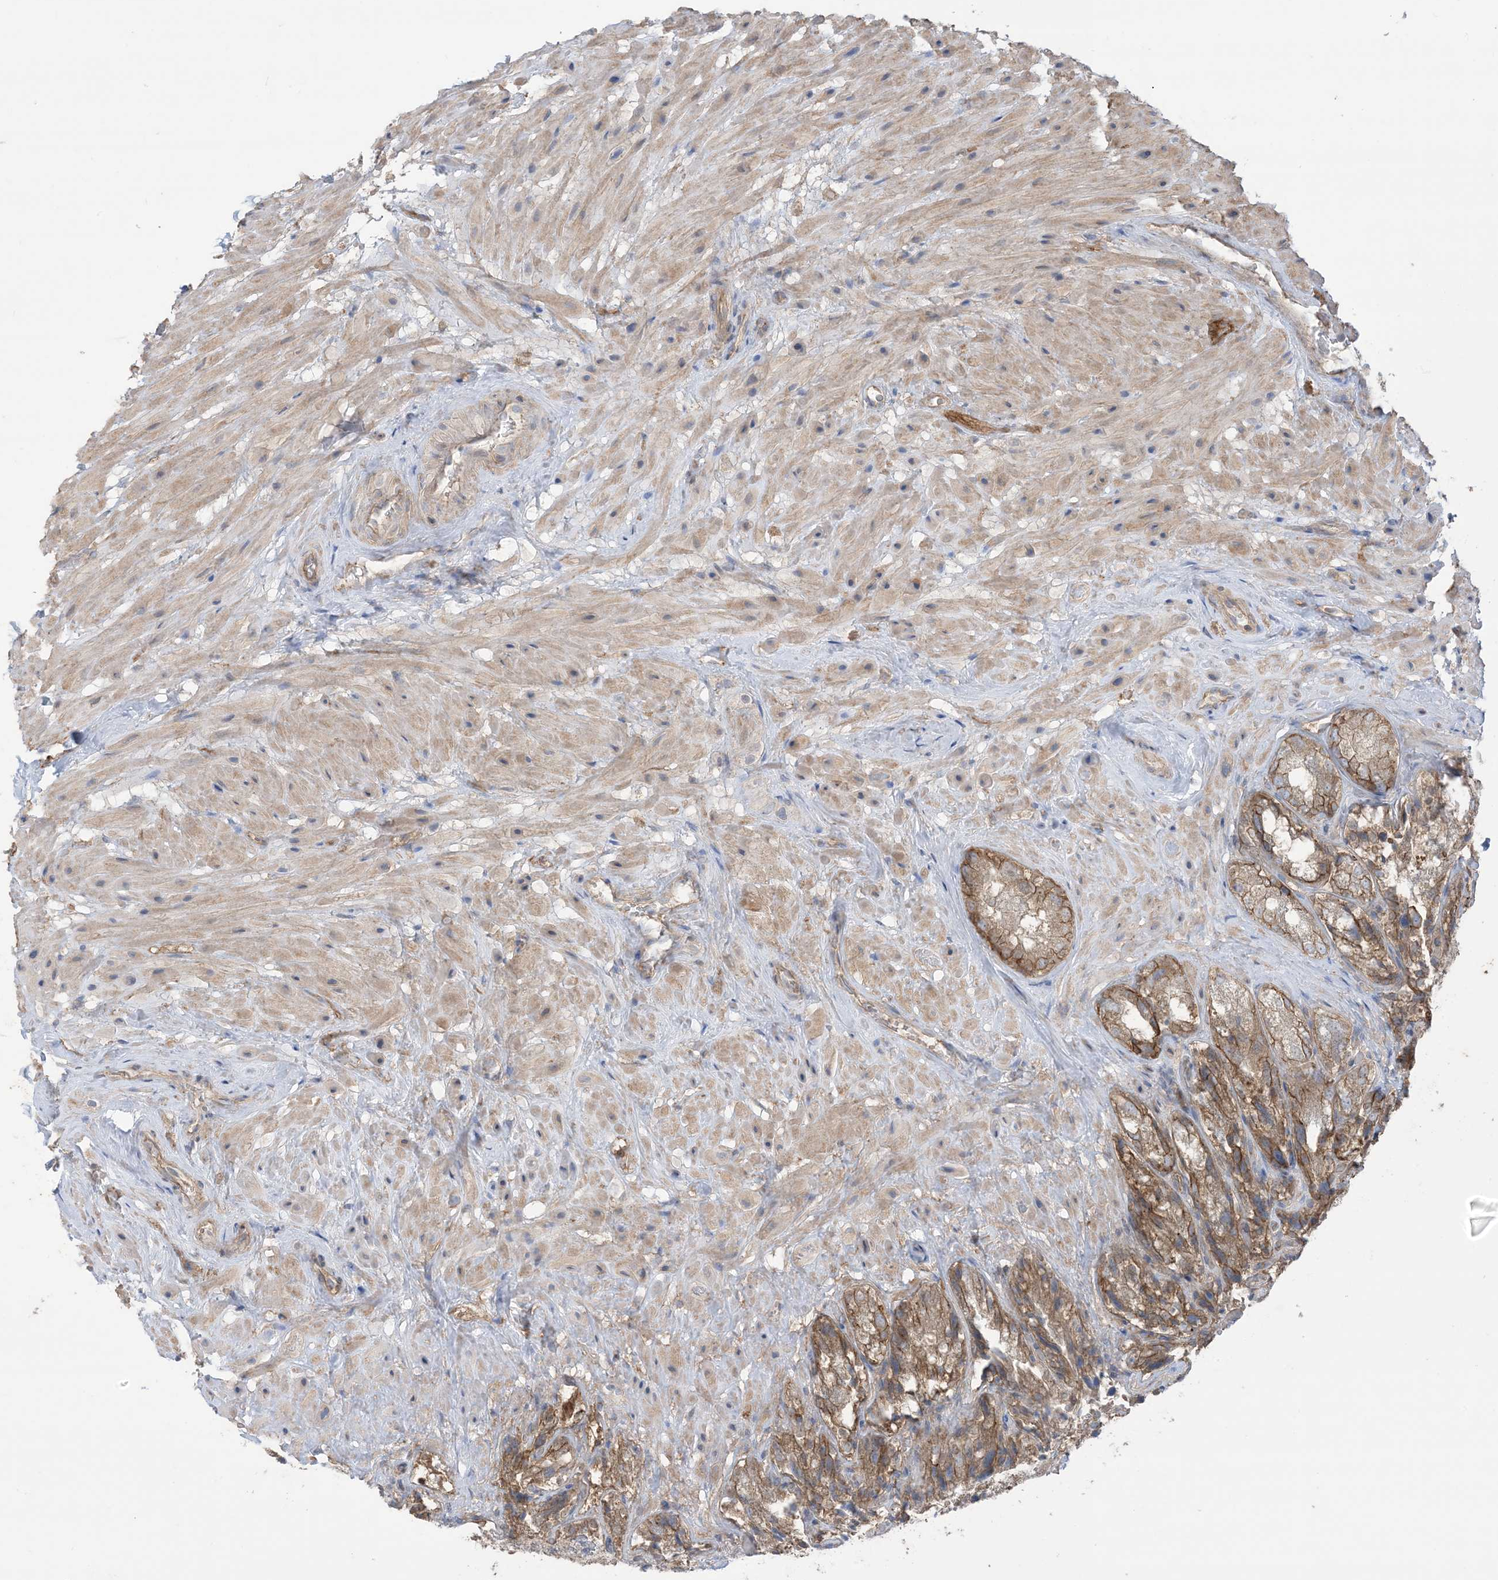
{"staining": {"intensity": "moderate", "quantity": ">75%", "location": "cytoplasmic/membranous"}, "tissue": "seminal vesicle", "cell_type": "Glandular cells", "image_type": "normal", "snomed": [{"axis": "morphology", "description": "Normal tissue, NOS"}, {"axis": "topography", "description": "Seminal veicle"}, {"axis": "topography", "description": "Peripheral nerve tissue"}], "caption": "This photomicrograph reveals immunohistochemistry (IHC) staining of normal seminal vesicle, with medium moderate cytoplasmic/membranous expression in approximately >75% of glandular cells.", "gene": "CCNY", "patient": {"sex": "male", "age": 63}}